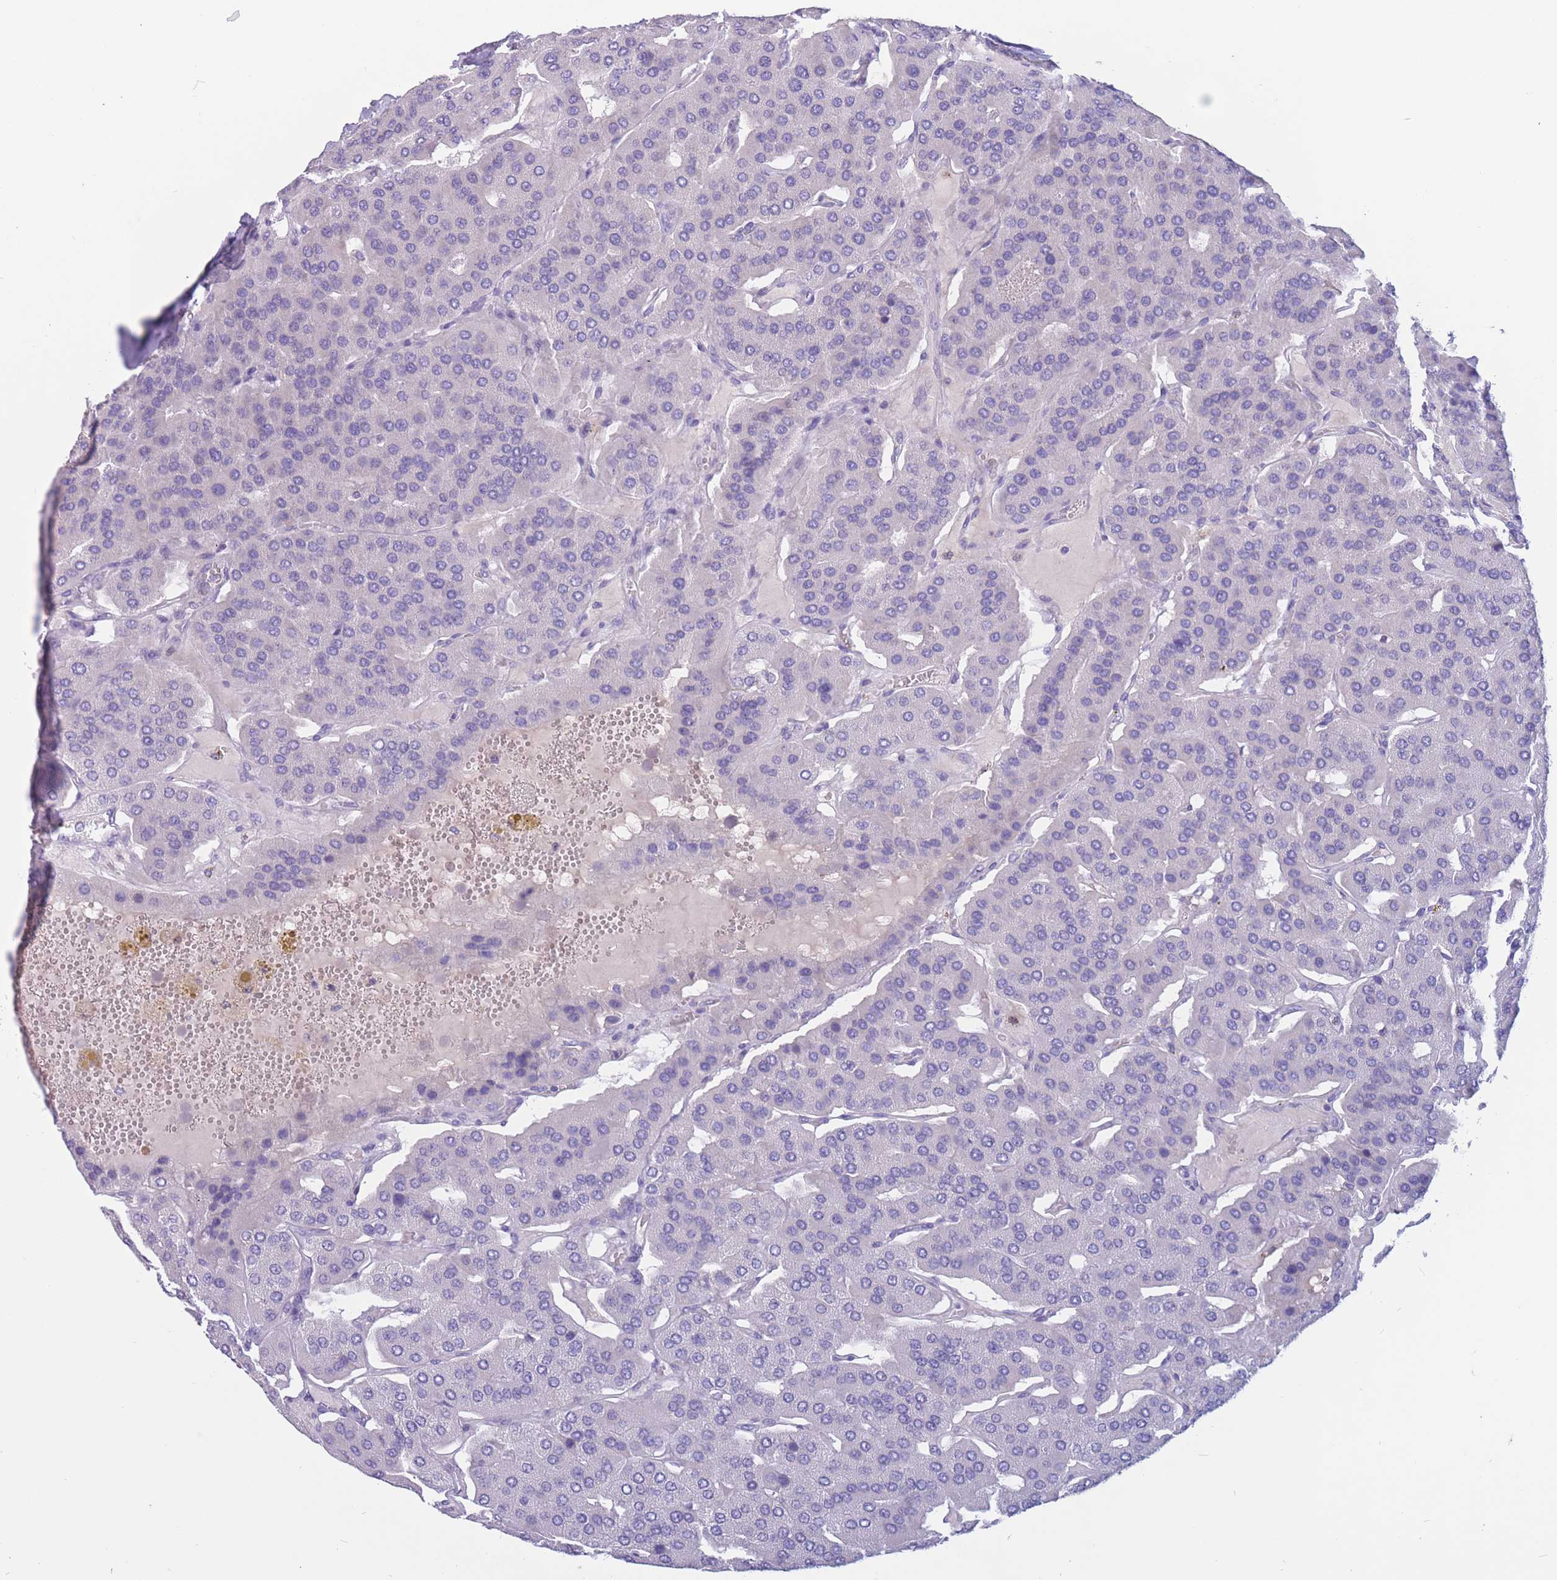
{"staining": {"intensity": "negative", "quantity": "none", "location": "none"}, "tissue": "parathyroid gland", "cell_type": "Glandular cells", "image_type": "normal", "snomed": [{"axis": "morphology", "description": "Normal tissue, NOS"}, {"axis": "morphology", "description": "Adenoma, NOS"}, {"axis": "topography", "description": "Parathyroid gland"}], "caption": "Glandular cells show no significant protein positivity in unremarkable parathyroid gland.", "gene": "BOP1", "patient": {"sex": "female", "age": 86}}